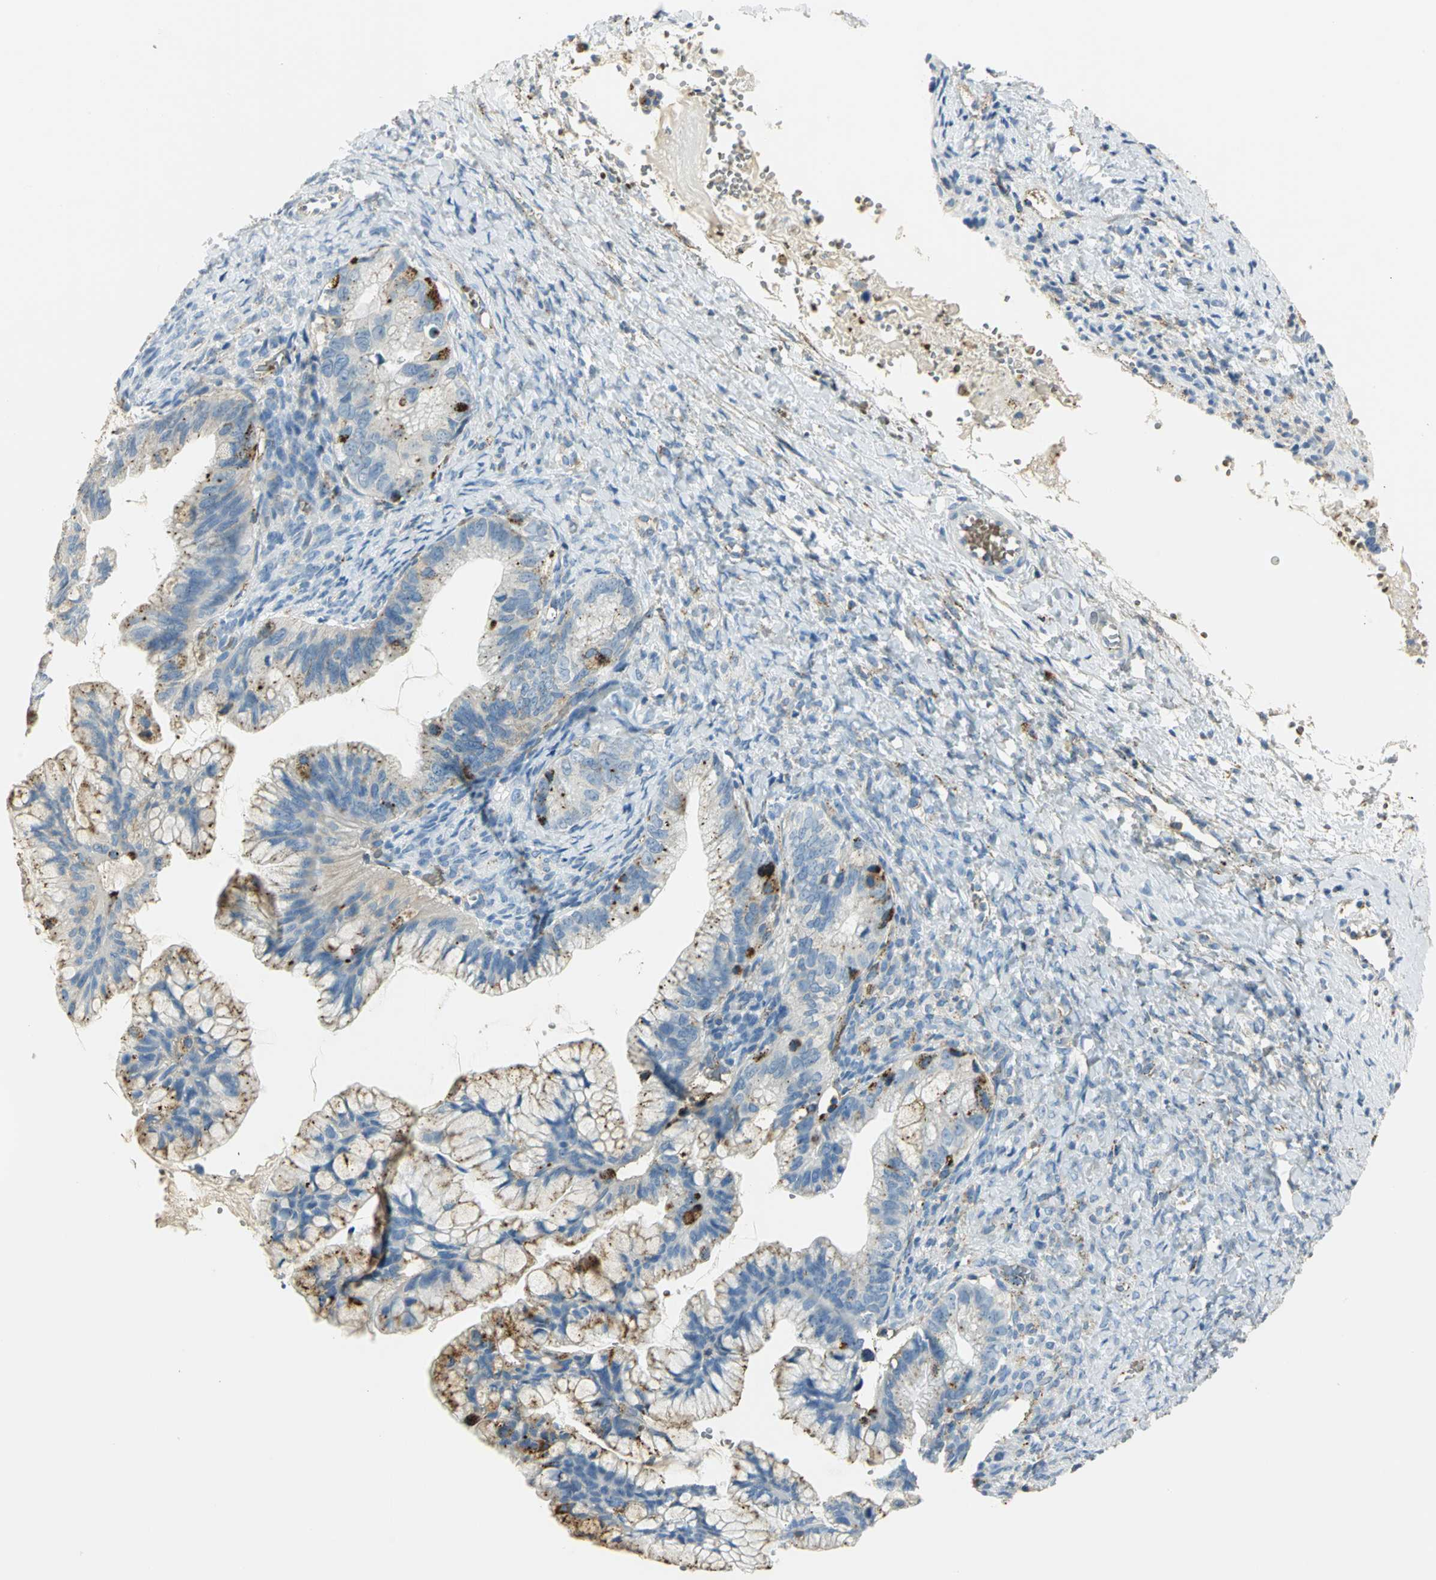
{"staining": {"intensity": "moderate", "quantity": "25%-75%", "location": "cytoplasmic/membranous"}, "tissue": "ovarian cancer", "cell_type": "Tumor cells", "image_type": "cancer", "snomed": [{"axis": "morphology", "description": "Cystadenocarcinoma, mucinous, NOS"}, {"axis": "topography", "description": "Ovary"}], "caption": "Brown immunohistochemical staining in human ovarian cancer demonstrates moderate cytoplasmic/membranous staining in about 25%-75% of tumor cells.", "gene": "ARSA", "patient": {"sex": "female", "age": 36}}